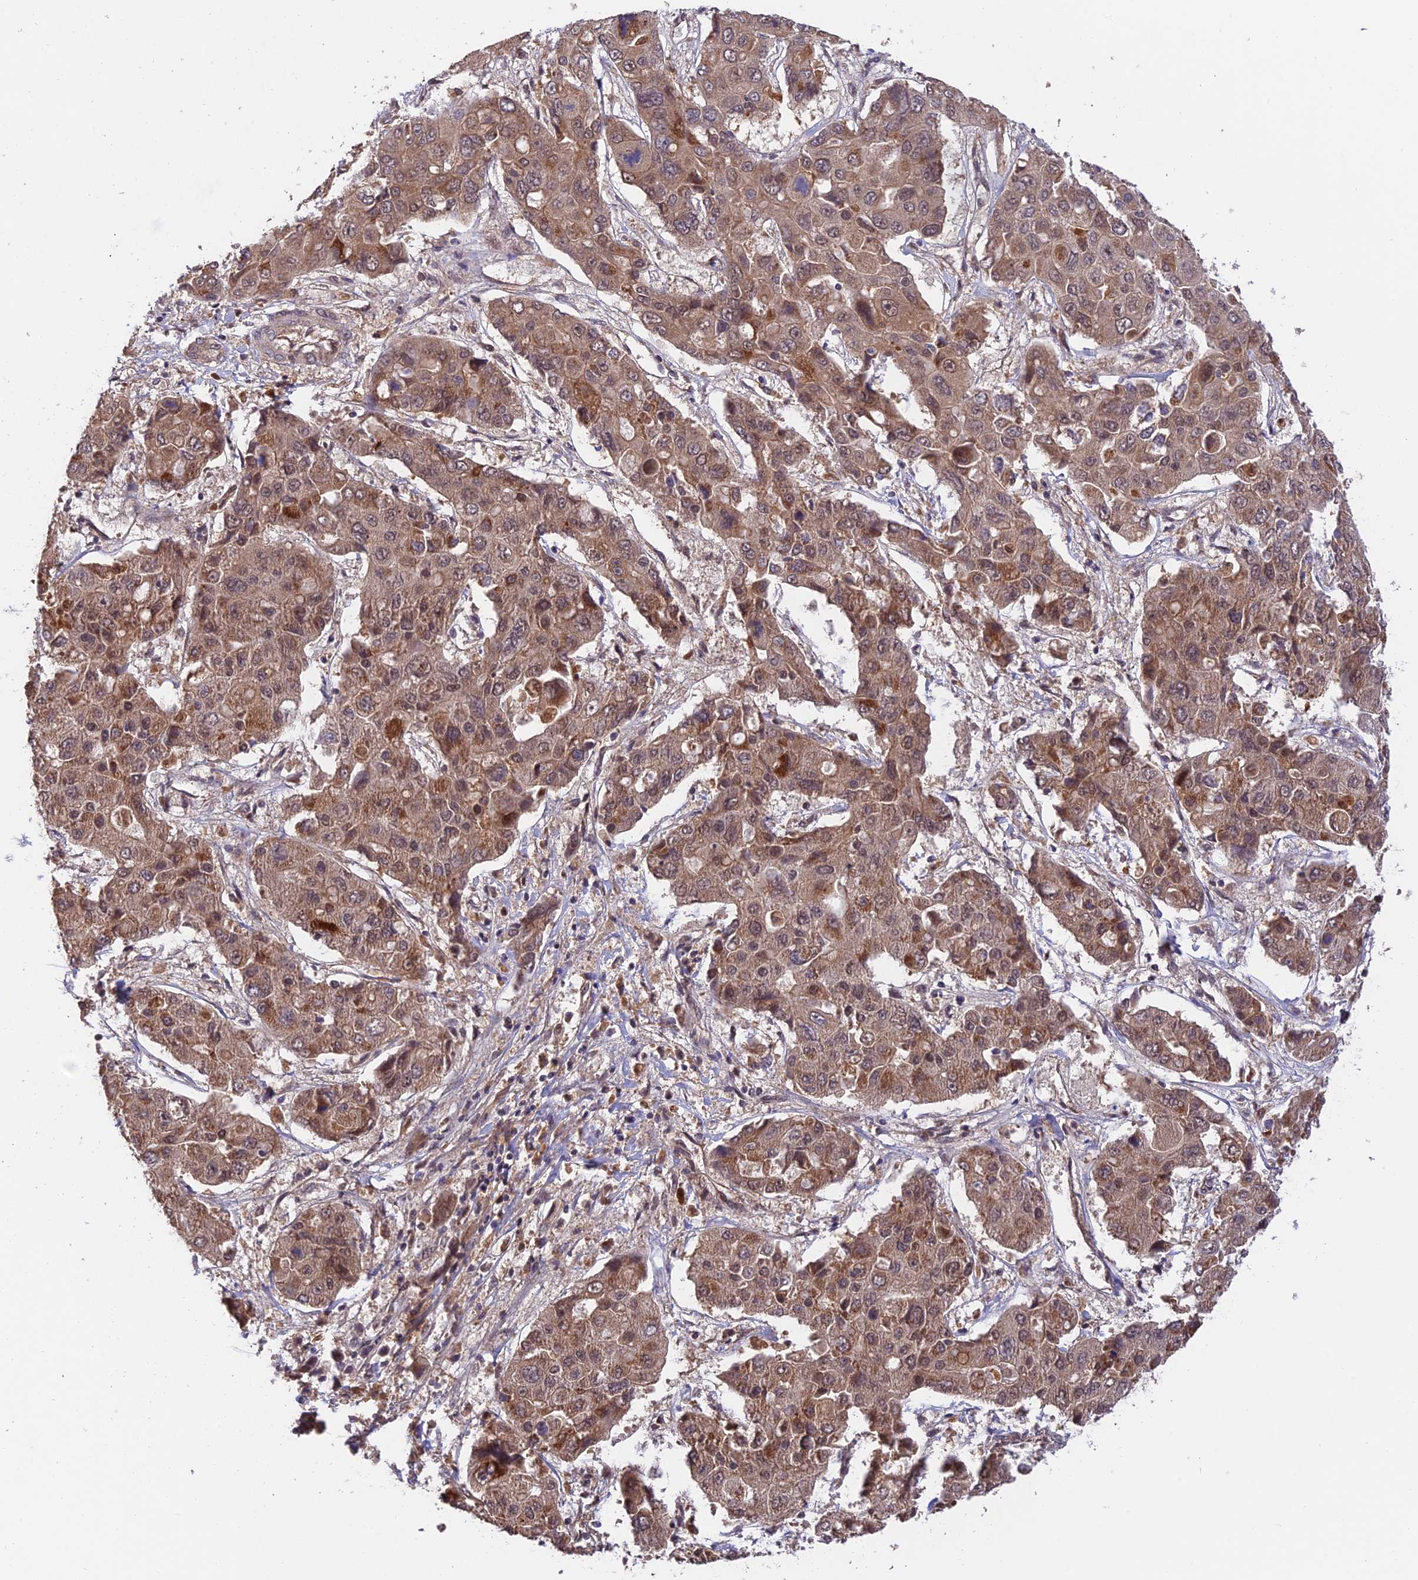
{"staining": {"intensity": "moderate", "quantity": "25%-75%", "location": "cytoplasmic/membranous"}, "tissue": "liver cancer", "cell_type": "Tumor cells", "image_type": "cancer", "snomed": [{"axis": "morphology", "description": "Cholangiocarcinoma"}, {"axis": "topography", "description": "Liver"}], "caption": "Liver cancer tissue exhibits moderate cytoplasmic/membranous staining in about 25%-75% of tumor cells, visualized by immunohistochemistry.", "gene": "MNS1", "patient": {"sex": "male", "age": 67}}